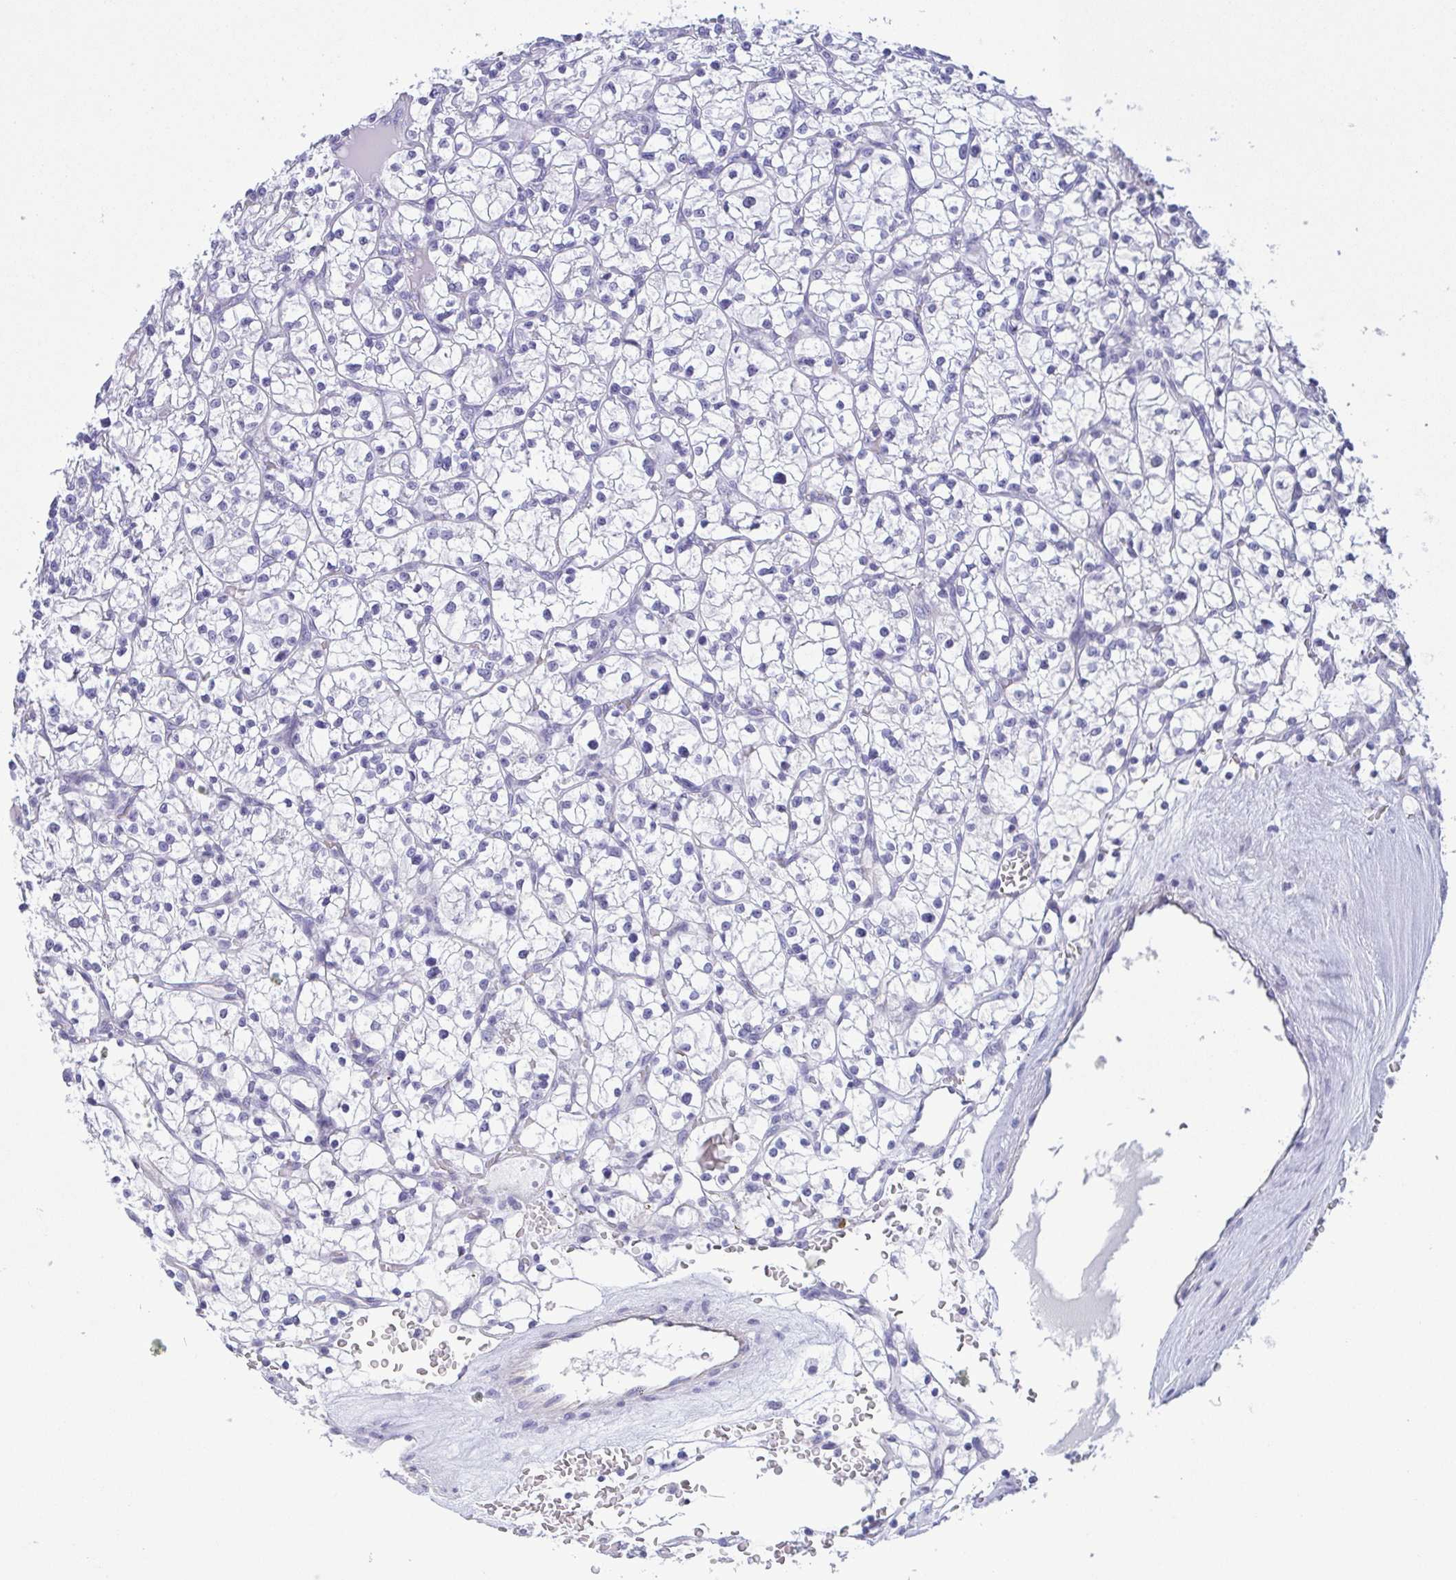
{"staining": {"intensity": "negative", "quantity": "none", "location": "none"}, "tissue": "renal cancer", "cell_type": "Tumor cells", "image_type": "cancer", "snomed": [{"axis": "morphology", "description": "Adenocarcinoma, NOS"}, {"axis": "topography", "description": "Kidney"}], "caption": "Immunohistochemical staining of human renal adenocarcinoma exhibits no significant positivity in tumor cells.", "gene": "MYL7", "patient": {"sex": "female", "age": 64}}